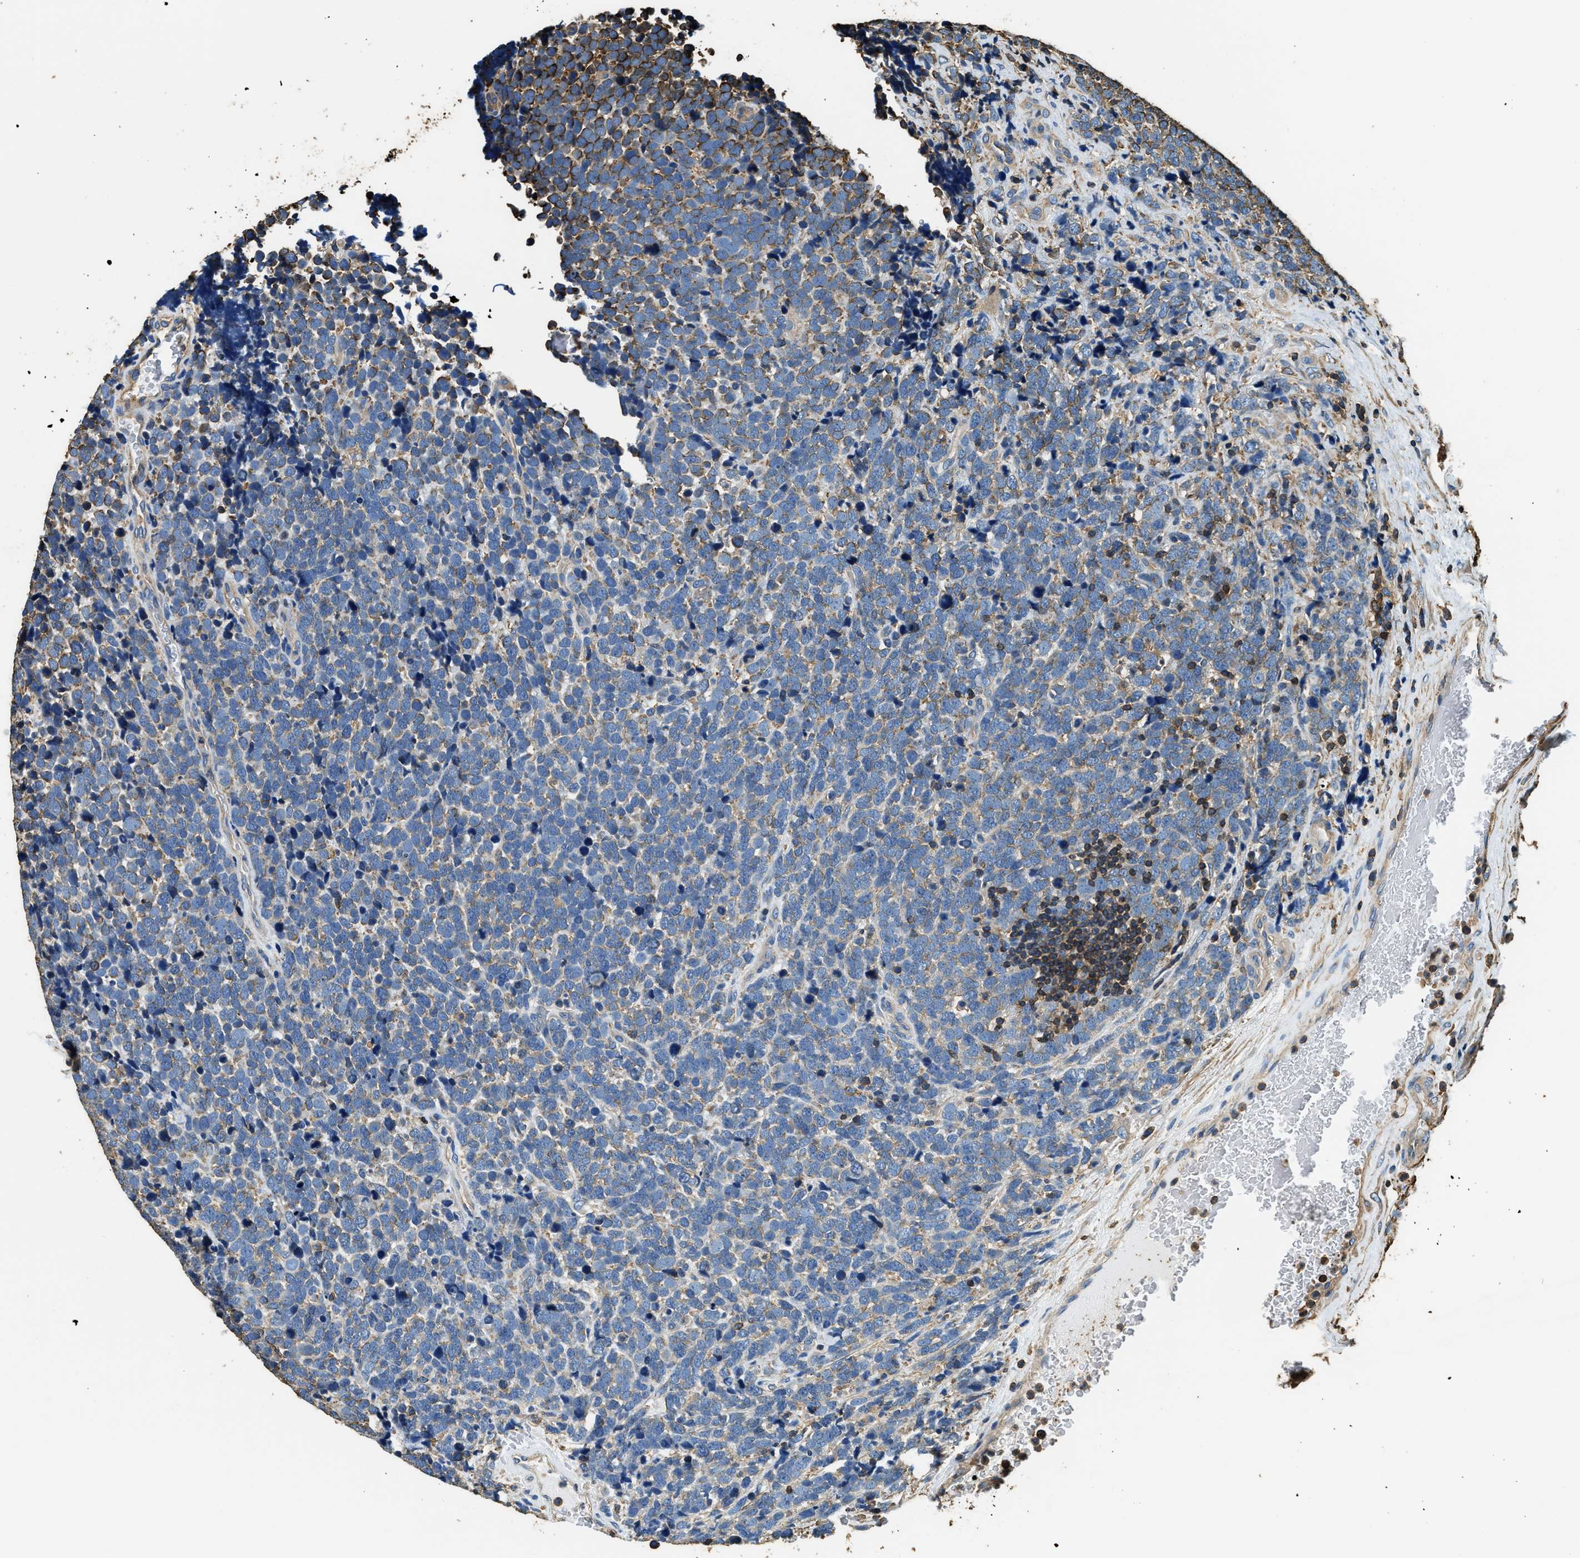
{"staining": {"intensity": "weak", "quantity": "25%-75%", "location": "cytoplasmic/membranous"}, "tissue": "urothelial cancer", "cell_type": "Tumor cells", "image_type": "cancer", "snomed": [{"axis": "morphology", "description": "Urothelial carcinoma, High grade"}, {"axis": "topography", "description": "Urinary bladder"}], "caption": "Human urothelial cancer stained with a protein marker shows weak staining in tumor cells.", "gene": "ACCS", "patient": {"sex": "female", "age": 82}}